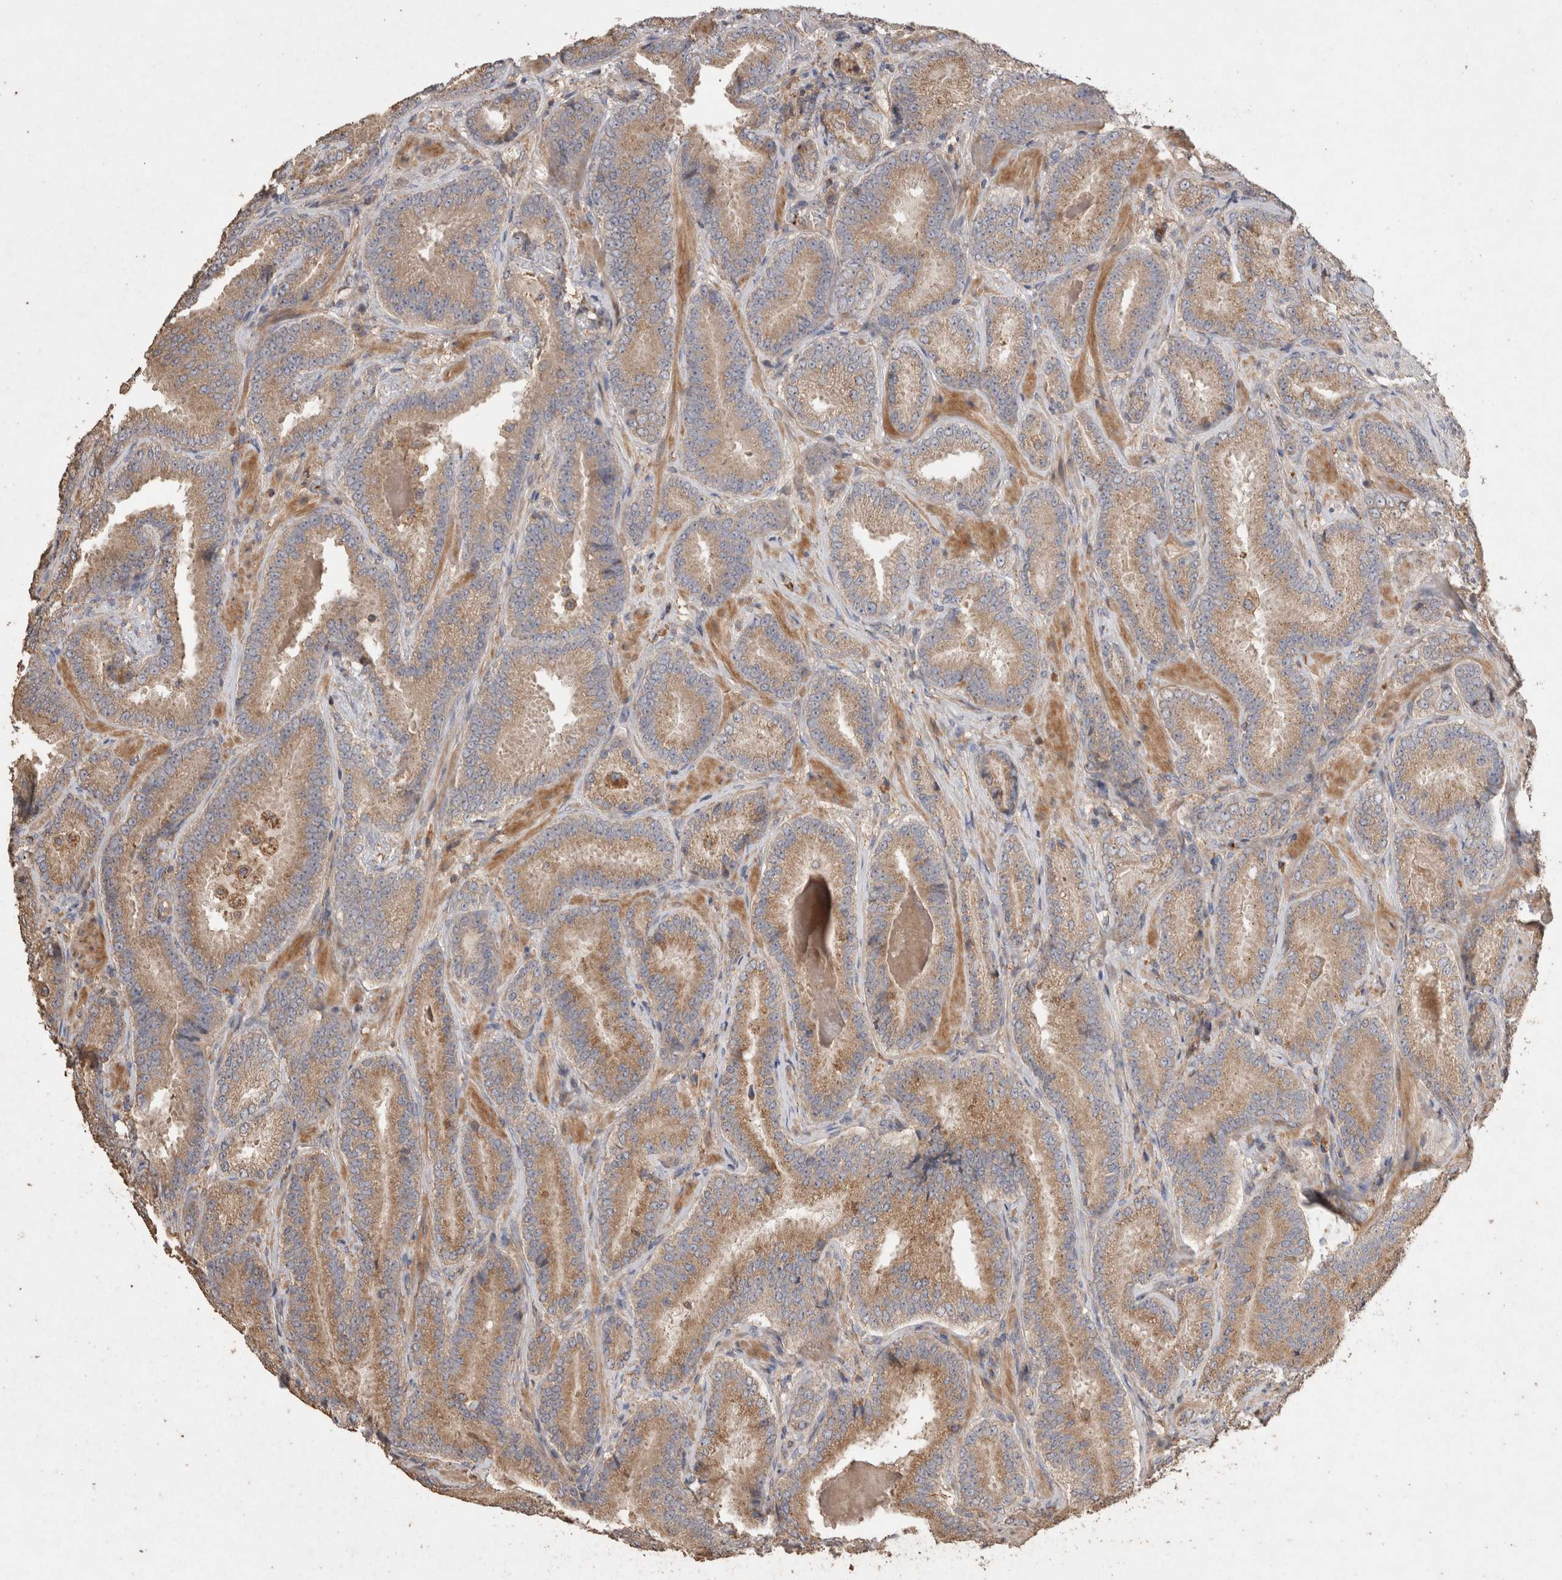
{"staining": {"intensity": "moderate", "quantity": ">75%", "location": "cytoplasmic/membranous"}, "tissue": "prostate cancer", "cell_type": "Tumor cells", "image_type": "cancer", "snomed": [{"axis": "morphology", "description": "Adenocarcinoma, Low grade"}, {"axis": "topography", "description": "Prostate"}], "caption": "Immunohistochemistry (IHC) of human low-grade adenocarcinoma (prostate) shows medium levels of moderate cytoplasmic/membranous staining in approximately >75% of tumor cells. (DAB (3,3'-diaminobenzidine) IHC, brown staining for protein, blue staining for nuclei).", "gene": "SNX31", "patient": {"sex": "male", "age": 51}}